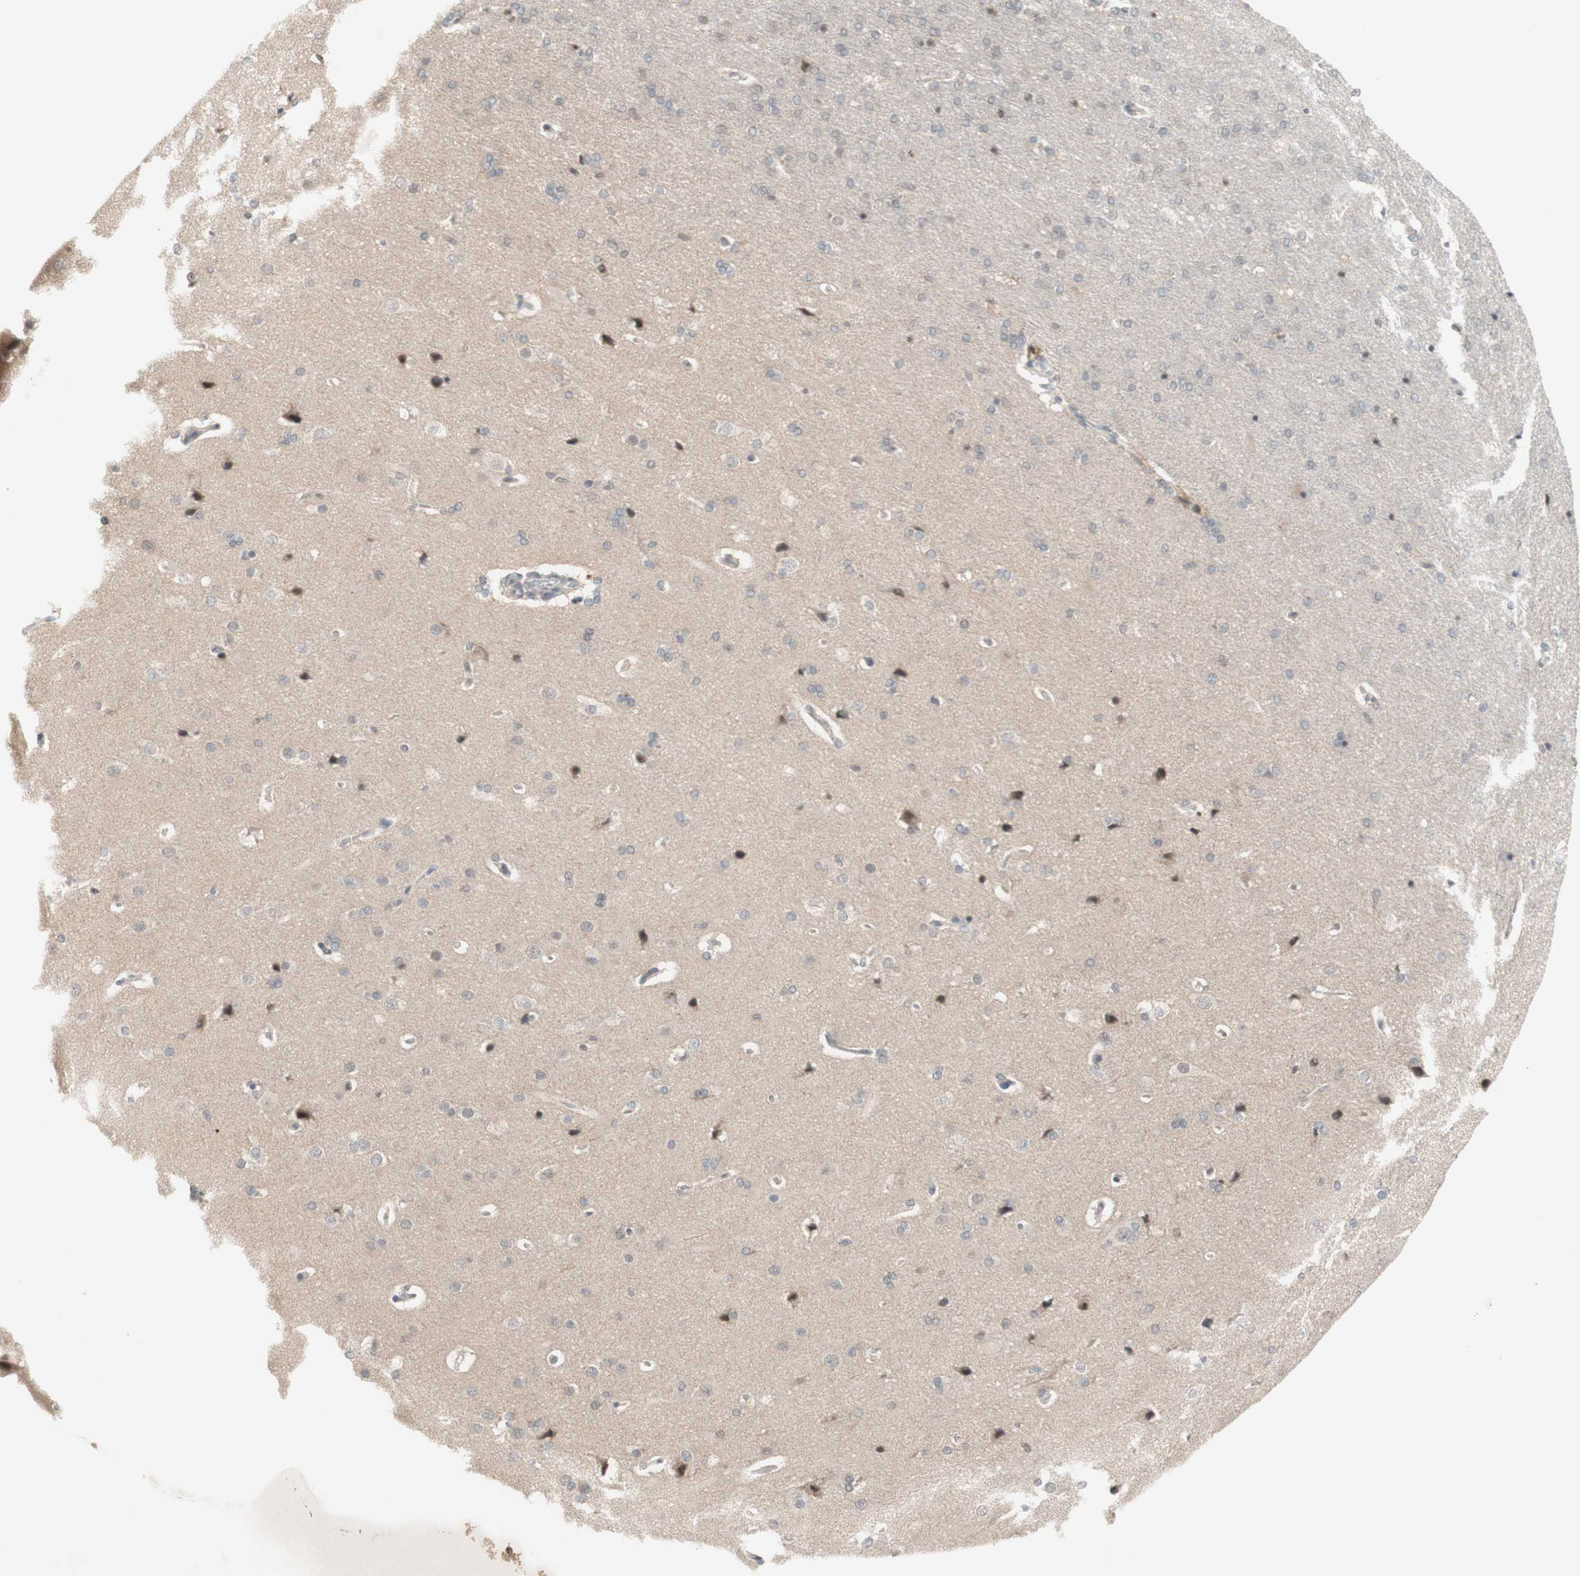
{"staining": {"intensity": "weak", "quantity": ">75%", "location": "cytoplasmic/membranous"}, "tissue": "cerebral cortex", "cell_type": "Endothelial cells", "image_type": "normal", "snomed": [{"axis": "morphology", "description": "Normal tissue, NOS"}, {"axis": "topography", "description": "Cerebral cortex"}], "caption": "IHC photomicrograph of normal human cerebral cortex stained for a protein (brown), which displays low levels of weak cytoplasmic/membranous positivity in about >75% of endothelial cells.", "gene": "GLI1", "patient": {"sex": "male", "age": 62}}